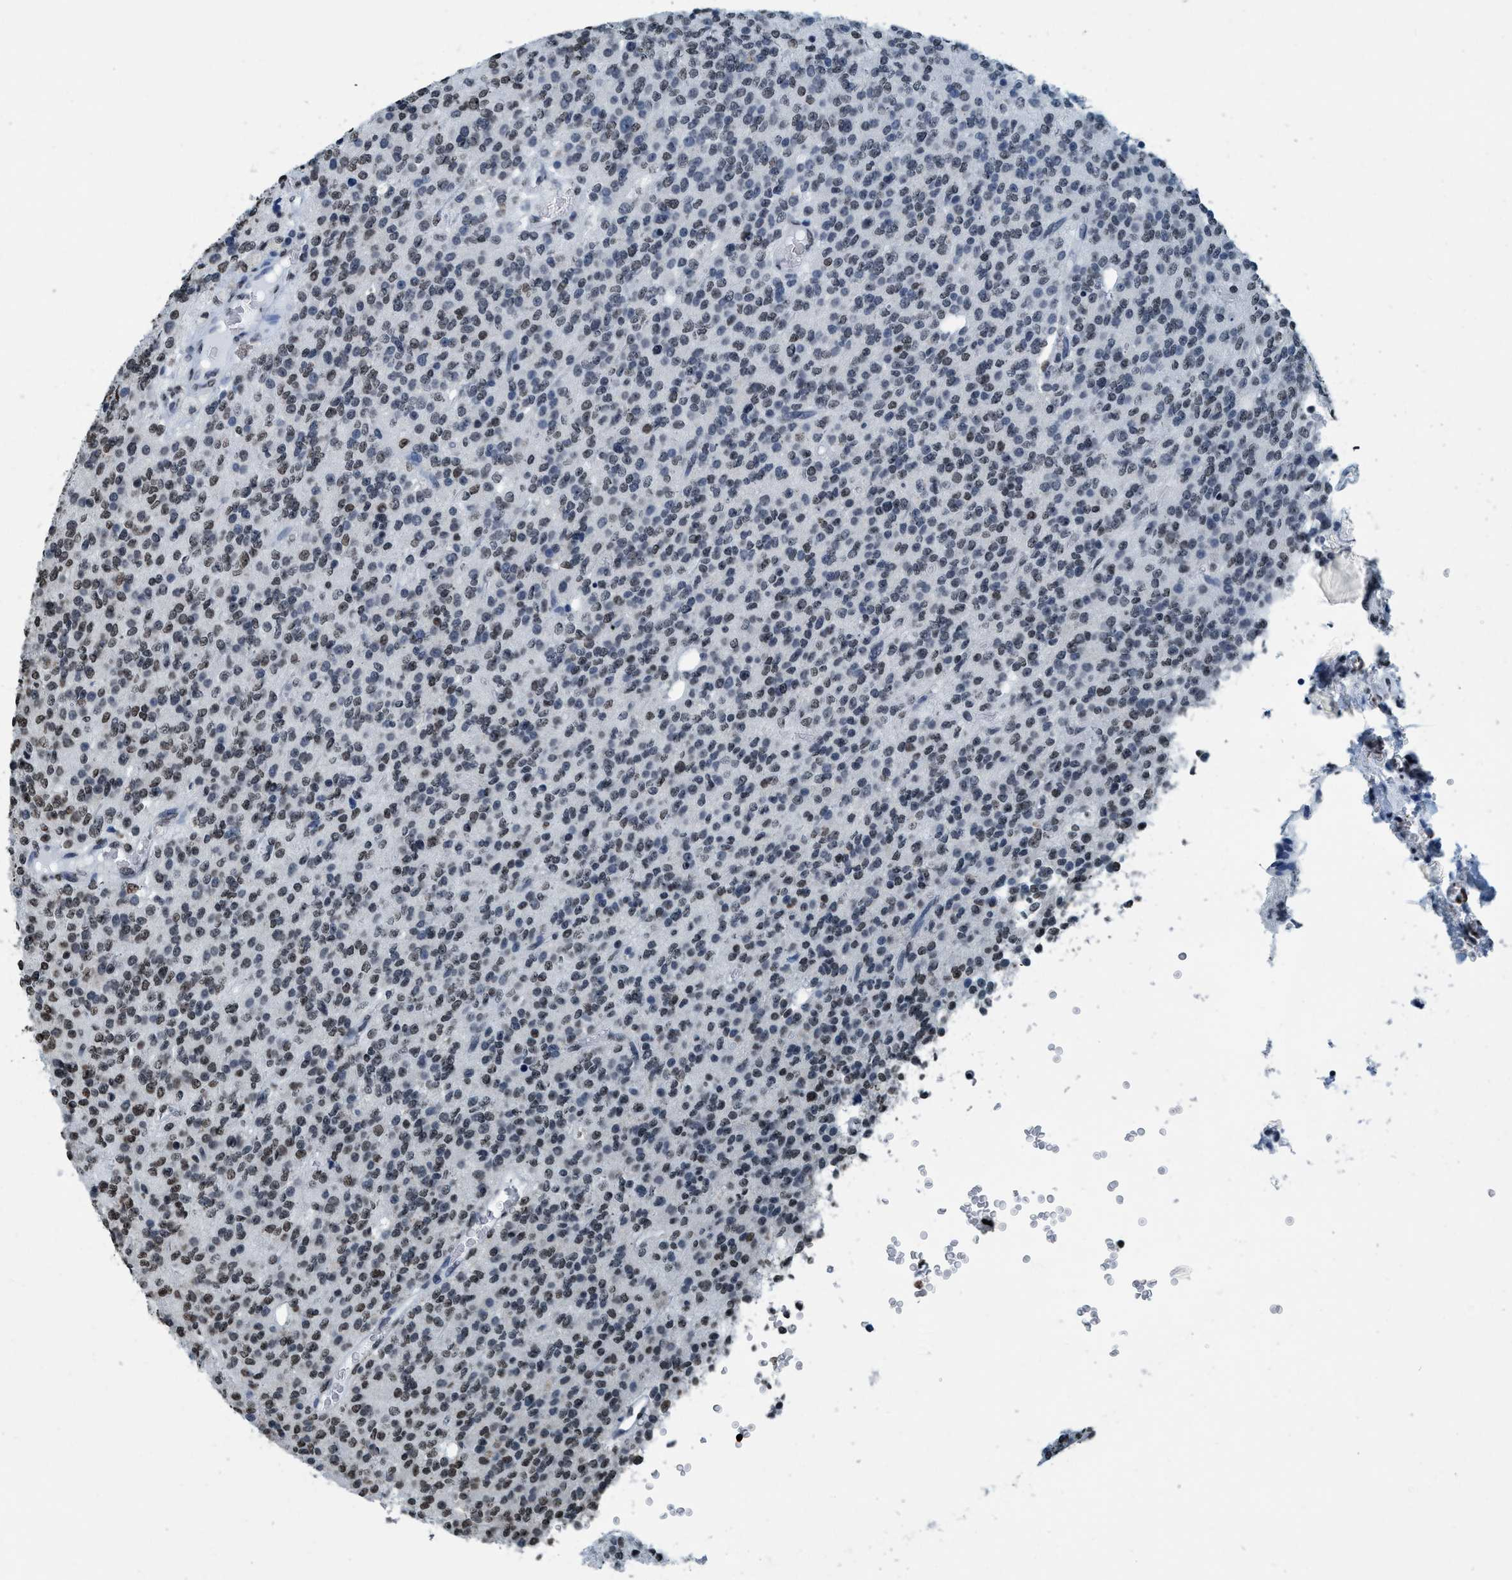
{"staining": {"intensity": "weak", "quantity": ">75%", "location": "nuclear"}, "tissue": "glioma", "cell_type": "Tumor cells", "image_type": "cancer", "snomed": [{"axis": "morphology", "description": "Glioma, malignant, High grade"}, {"axis": "topography", "description": "Brain"}], "caption": "Tumor cells exhibit low levels of weak nuclear positivity in approximately >75% of cells in human malignant glioma (high-grade).", "gene": "CCNE2", "patient": {"sex": "male", "age": 34}}